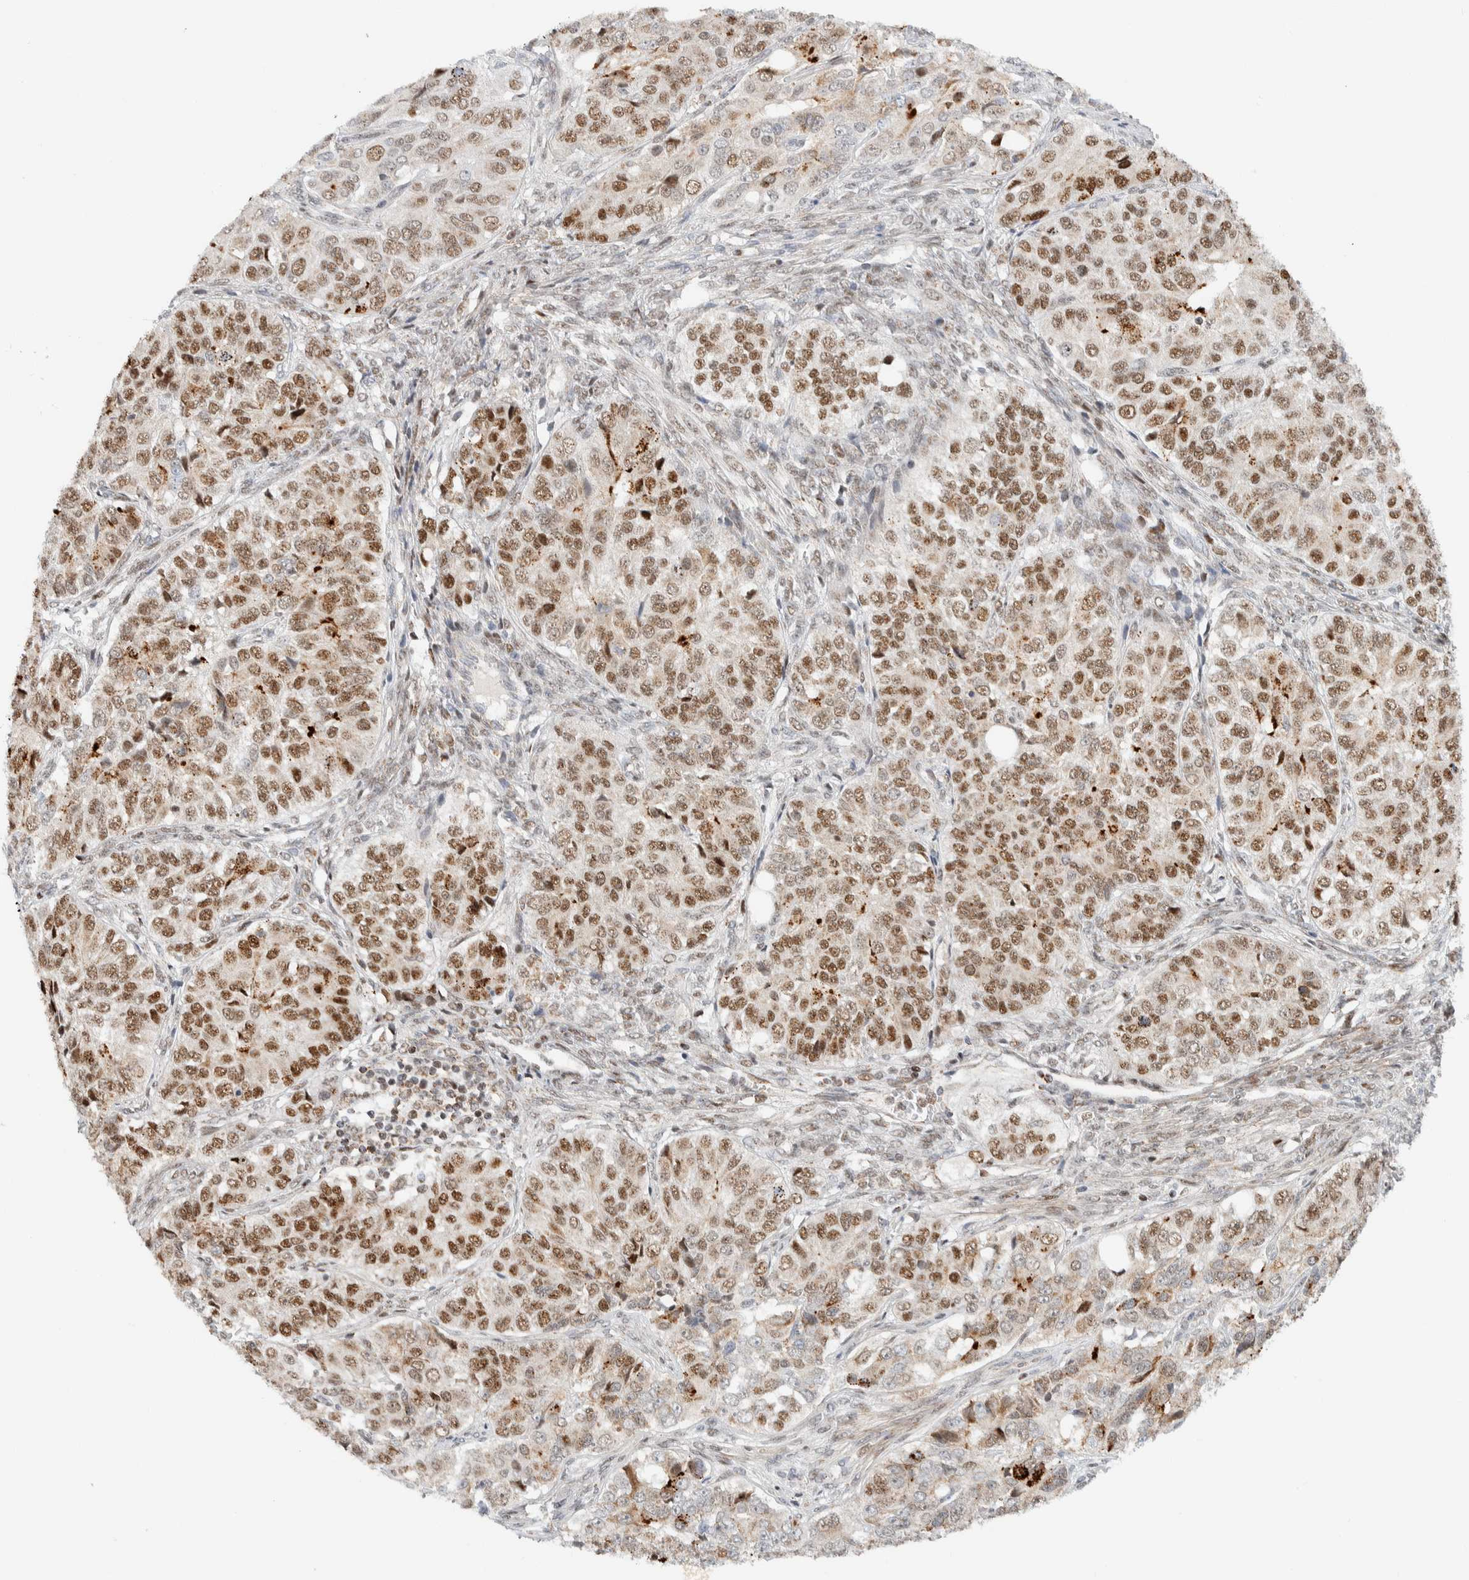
{"staining": {"intensity": "moderate", "quantity": ">75%", "location": "nuclear"}, "tissue": "ovarian cancer", "cell_type": "Tumor cells", "image_type": "cancer", "snomed": [{"axis": "morphology", "description": "Carcinoma, endometroid"}, {"axis": "topography", "description": "Ovary"}], "caption": "Immunohistochemical staining of human endometroid carcinoma (ovarian) exhibits medium levels of moderate nuclear expression in approximately >75% of tumor cells.", "gene": "TSPAN32", "patient": {"sex": "female", "age": 51}}